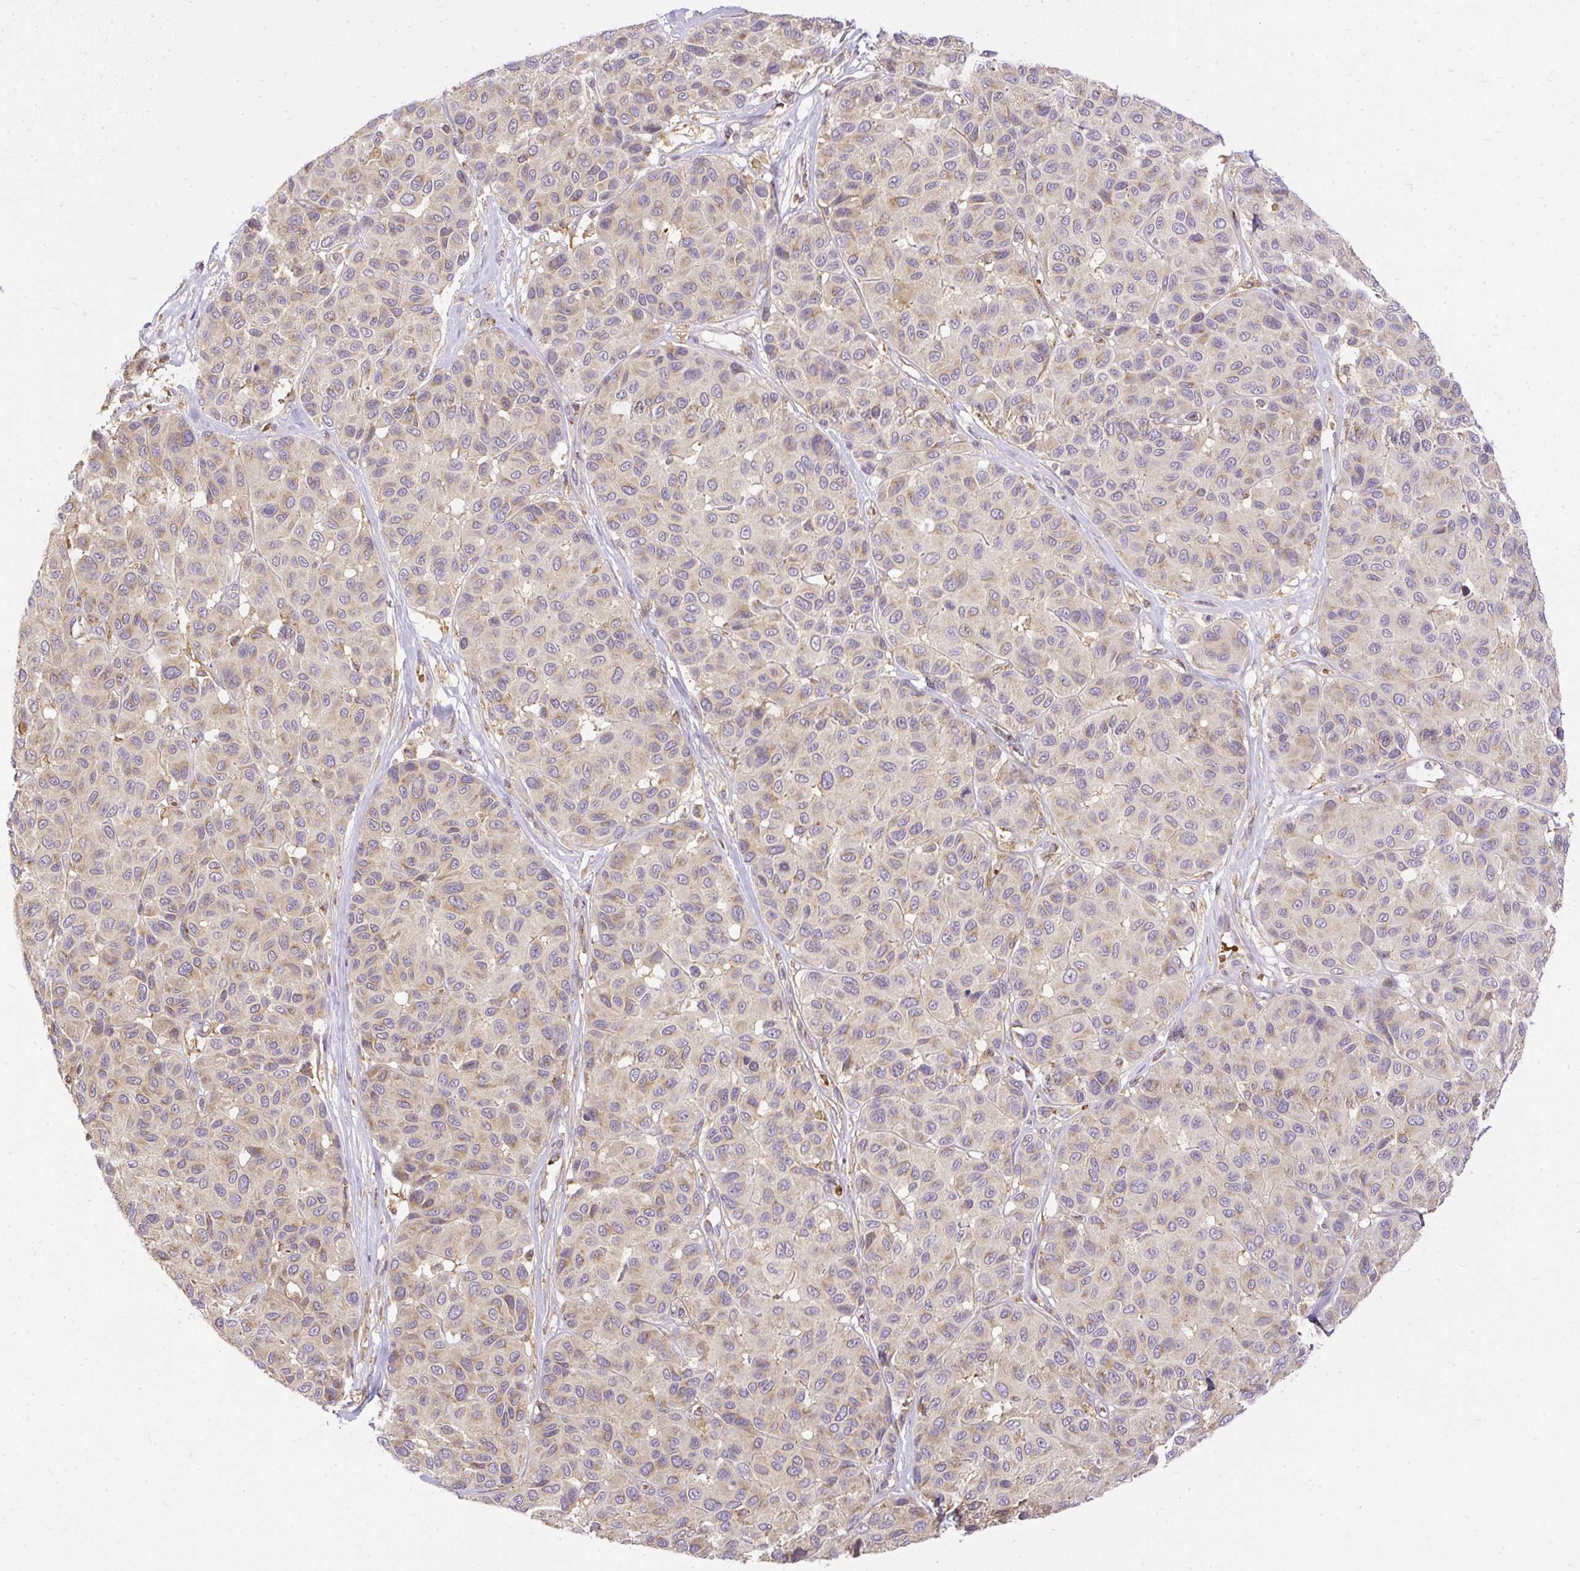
{"staining": {"intensity": "moderate", "quantity": "25%-75%", "location": "cytoplasmic/membranous"}, "tissue": "melanoma", "cell_type": "Tumor cells", "image_type": "cancer", "snomed": [{"axis": "morphology", "description": "Malignant melanoma, NOS"}, {"axis": "topography", "description": "Skin"}], "caption": "Immunohistochemical staining of melanoma shows moderate cytoplasmic/membranous protein expression in approximately 25%-75% of tumor cells. The staining was performed using DAB (3,3'-diaminobenzidine), with brown indicating positive protein expression. Nuclei are stained blue with hematoxylin.", "gene": "SMC4", "patient": {"sex": "female", "age": 66}}